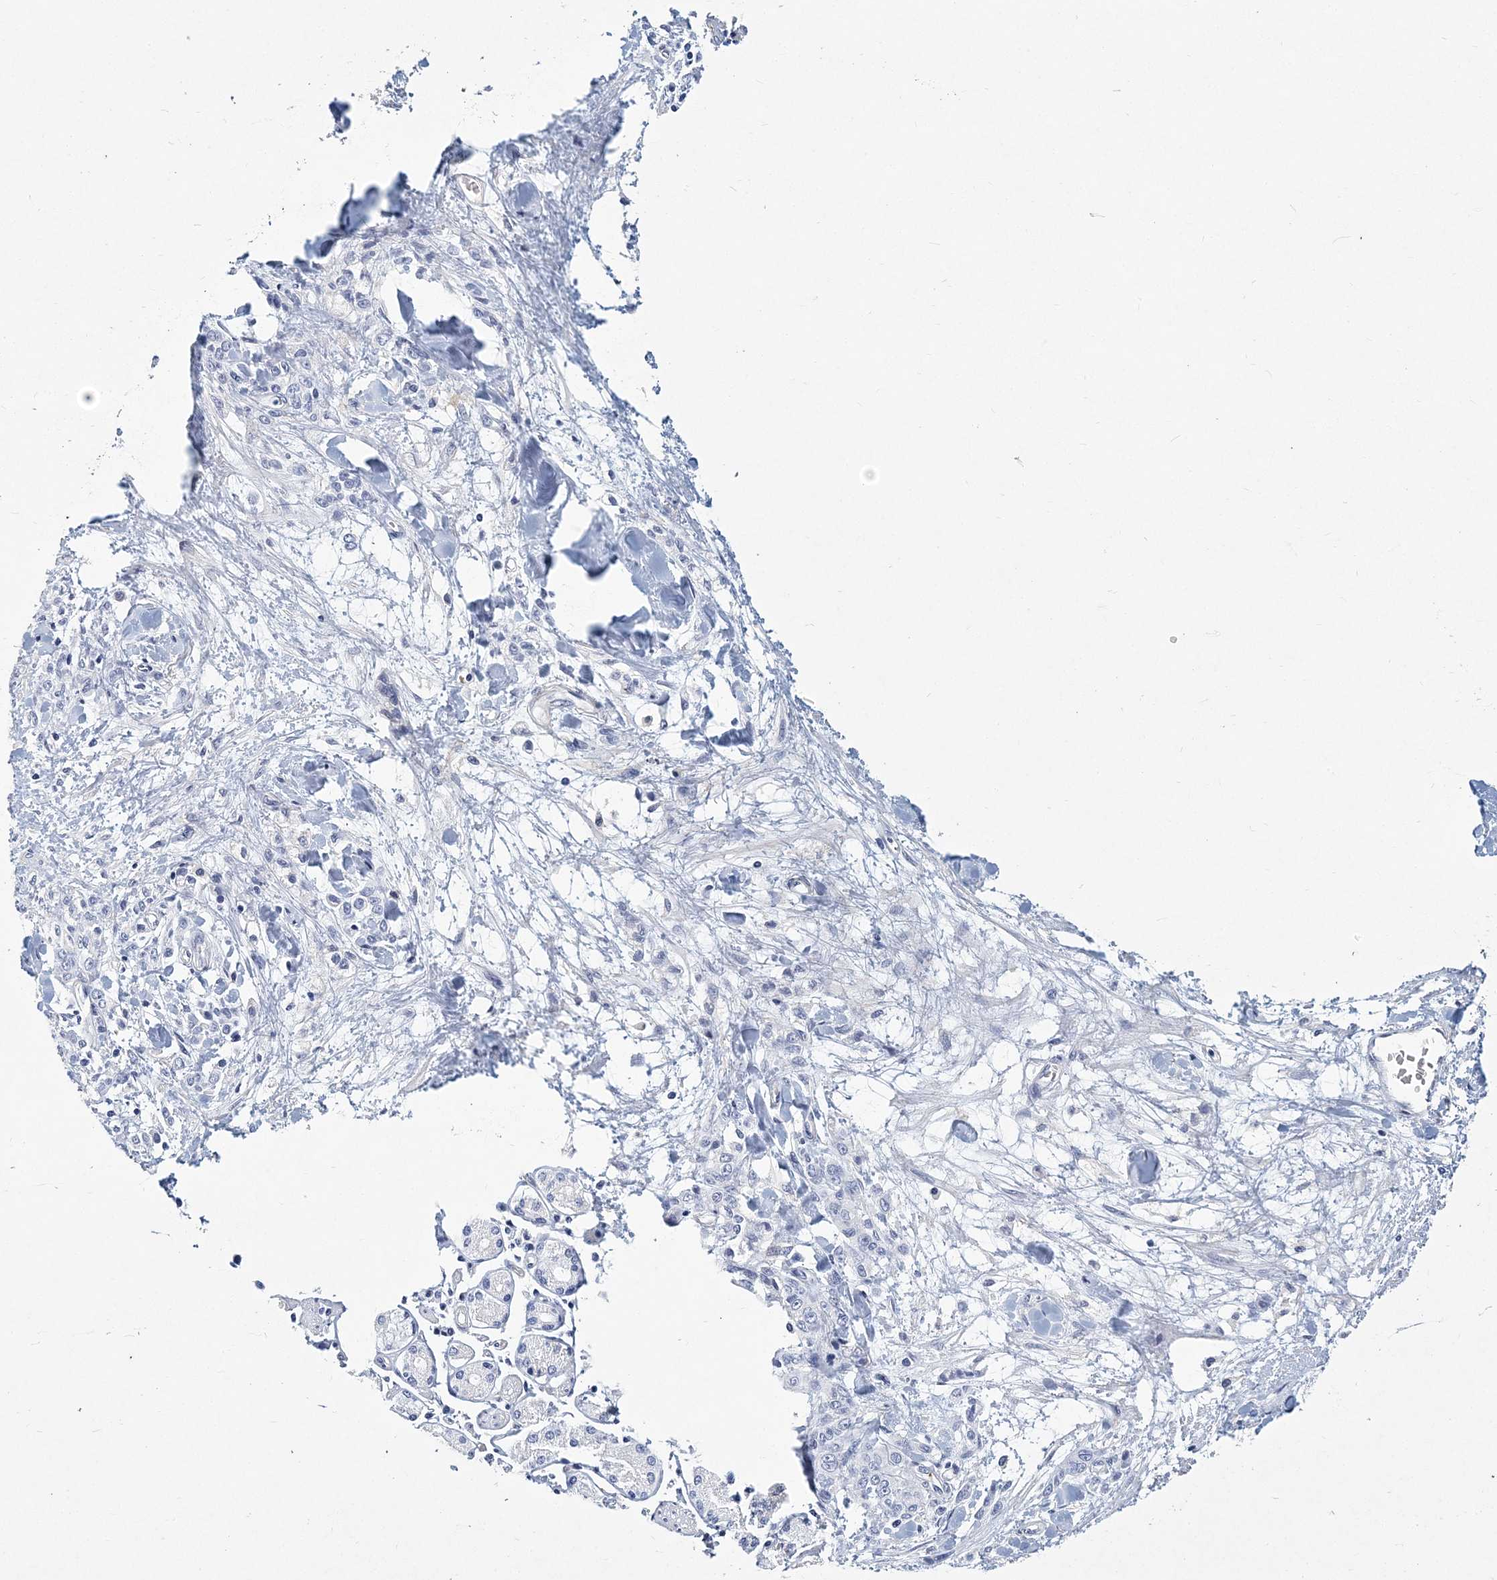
{"staining": {"intensity": "negative", "quantity": "none", "location": "none"}, "tissue": "stomach cancer", "cell_type": "Tumor cells", "image_type": "cancer", "snomed": [{"axis": "morphology", "description": "Normal tissue, NOS"}, {"axis": "morphology", "description": "Adenocarcinoma, NOS"}, {"axis": "topography", "description": "Stomach"}], "caption": "There is no significant expression in tumor cells of adenocarcinoma (stomach).", "gene": "ITGA2B", "patient": {"sex": "male", "age": 82}}